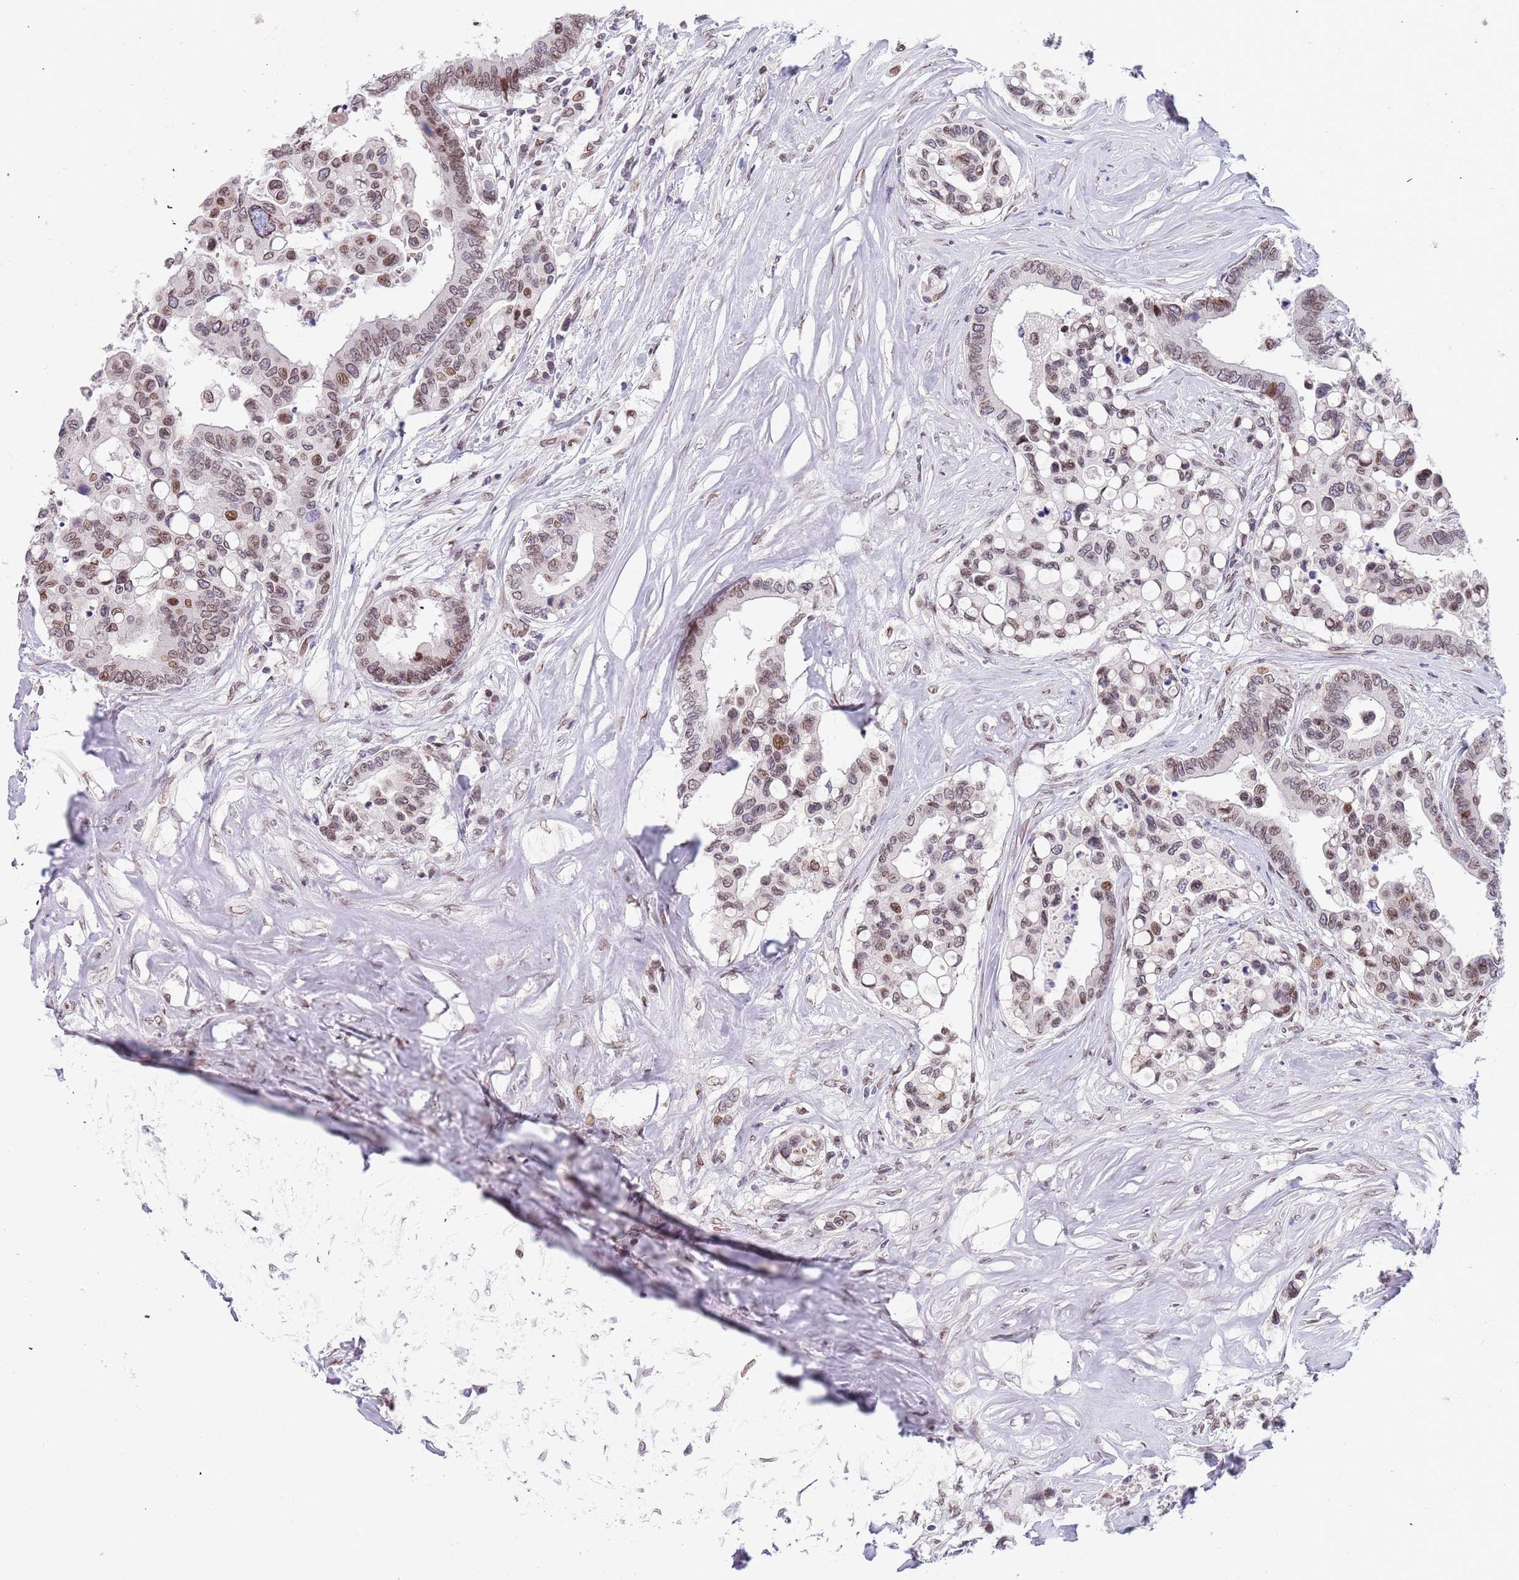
{"staining": {"intensity": "weak", "quantity": ">75%", "location": "cytoplasmic/membranous,nuclear"}, "tissue": "colorectal cancer", "cell_type": "Tumor cells", "image_type": "cancer", "snomed": [{"axis": "morphology", "description": "Adenocarcinoma, NOS"}, {"axis": "topography", "description": "Colon"}], "caption": "Tumor cells display low levels of weak cytoplasmic/membranous and nuclear positivity in about >75% of cells in colorectal adenocarcinoma. (DAB (3,3'-diaminobenzidine) IHC with brightfield microscopy, high magnification).", "gene": "KLHDC2", "patient": {"sex": "male", "age": 82}}